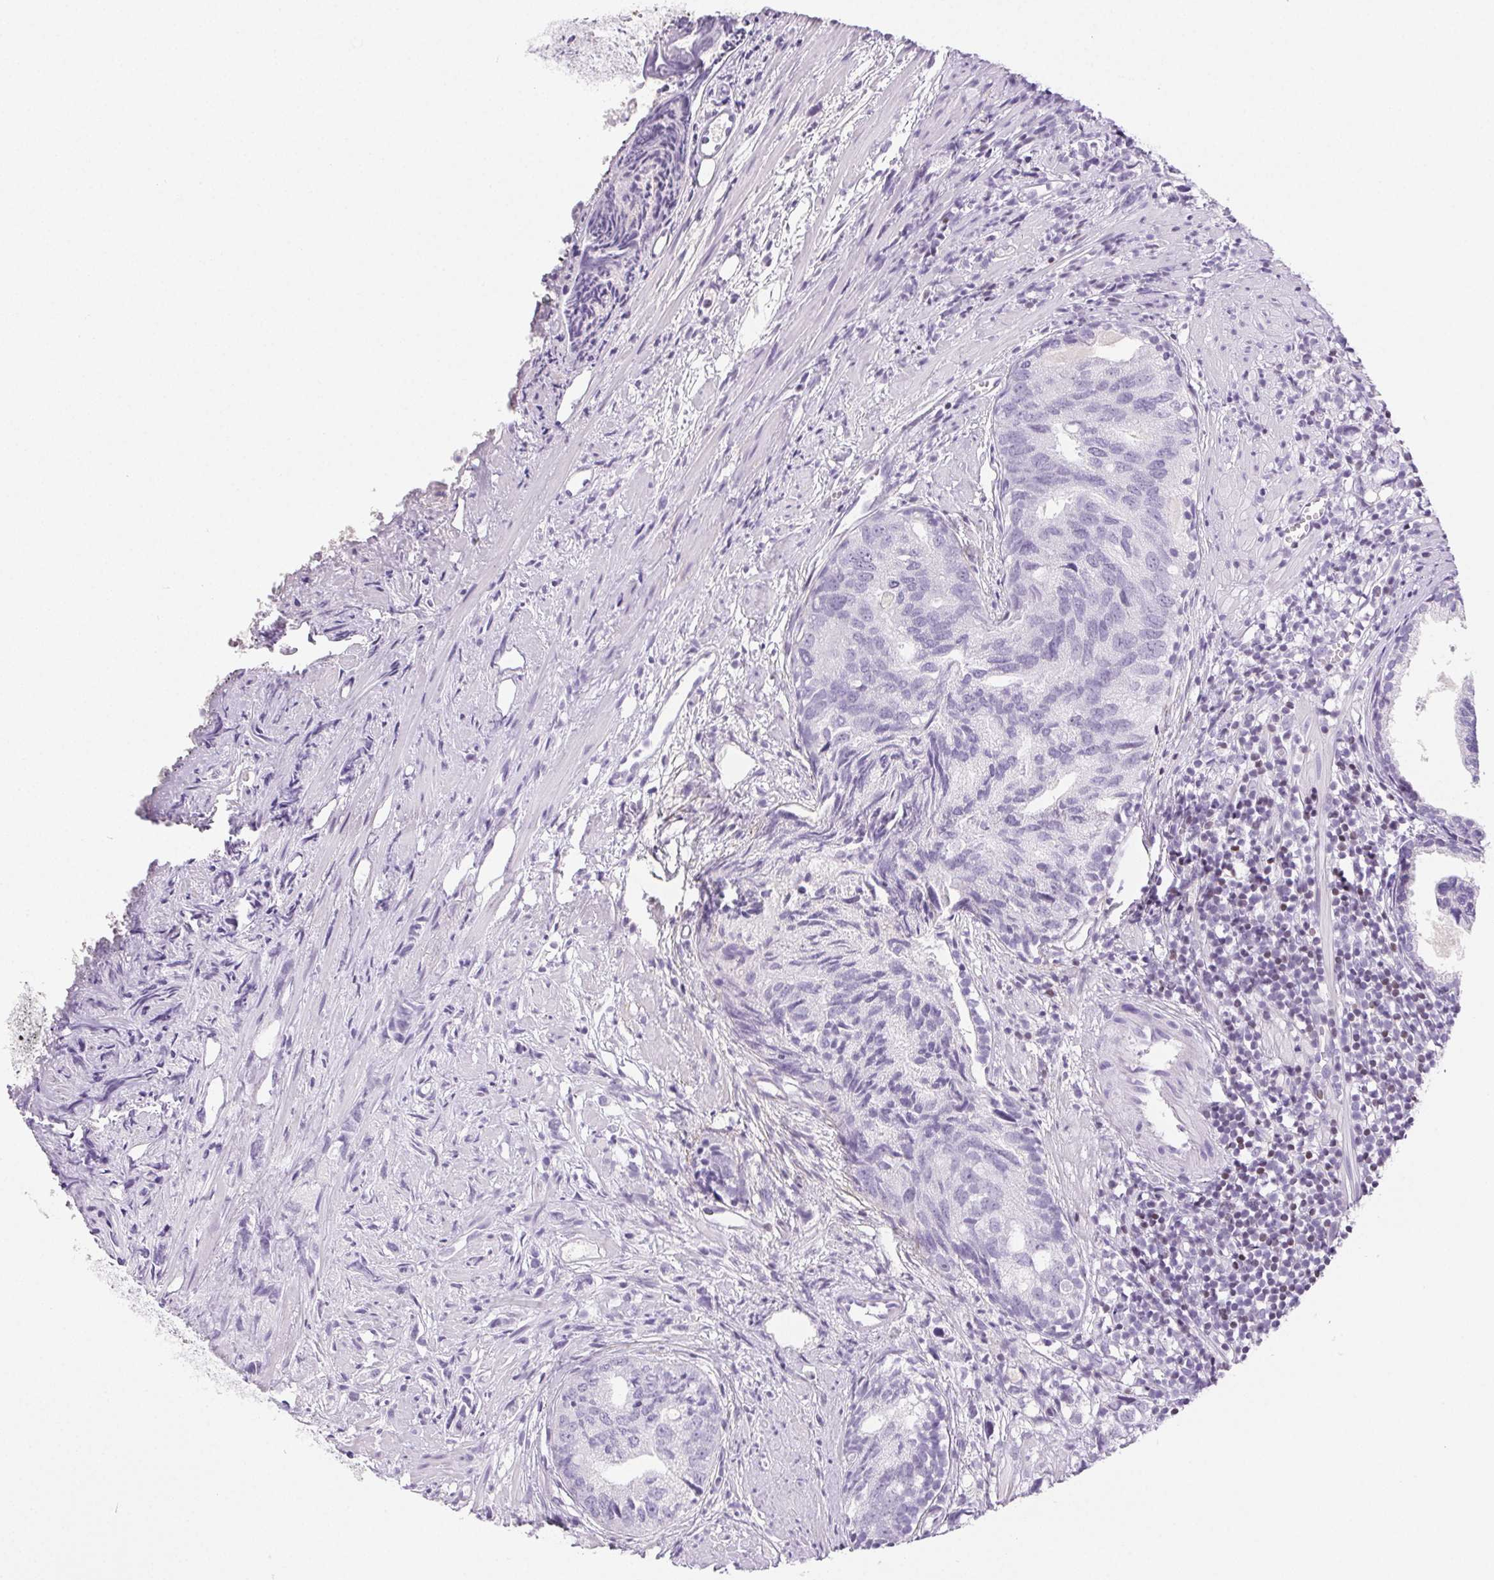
{"staining": {"intensity": "negative", "quantity": "none", "location": "none"}, "tissue": "prostate cancer", "cell_type": "Tumor cells", "image_type": "cancer", "snomed": [{"axis": "morphology", "description": "Adenocarcinoma, High grade"}, {"axis": "topography", "description": "Prostate"}], "caption": "Immunohistochemistry of human prostate cancer (high-grade adenocarcinoma) exhibits no expression in tumor cells.", "gene": "BEND2", "patient": {"sex": "male", "age": 58}}